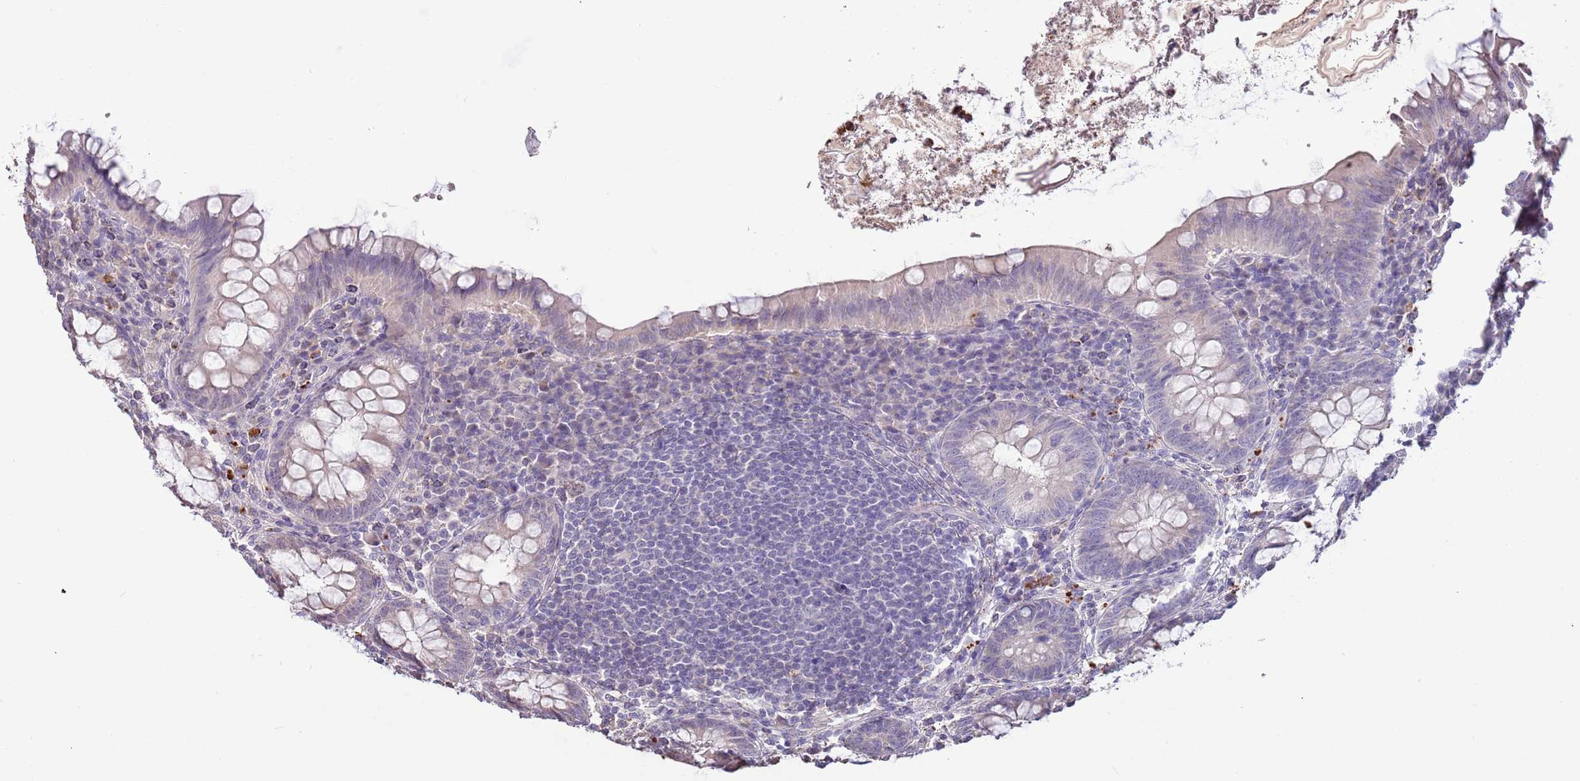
{"staining": {"intensity": "negative", "quantity": "none", "location": "none"}, "tissue": "appendix", "cell_type": "Glandular cells", "image_type": "normal", "snomed": [{"axis": "morphology", "description": "Normal tissue, NOS"}, {"axis": "topography", "description": "Appendix"}], "caption": "Image shows no protein expression in glandular cells of benign appendix. (Immunohistochemistry, brightfield microscopy, high magnification).", "gene": "P2RY13", "patient": {"sex": "female", "age": 33}}